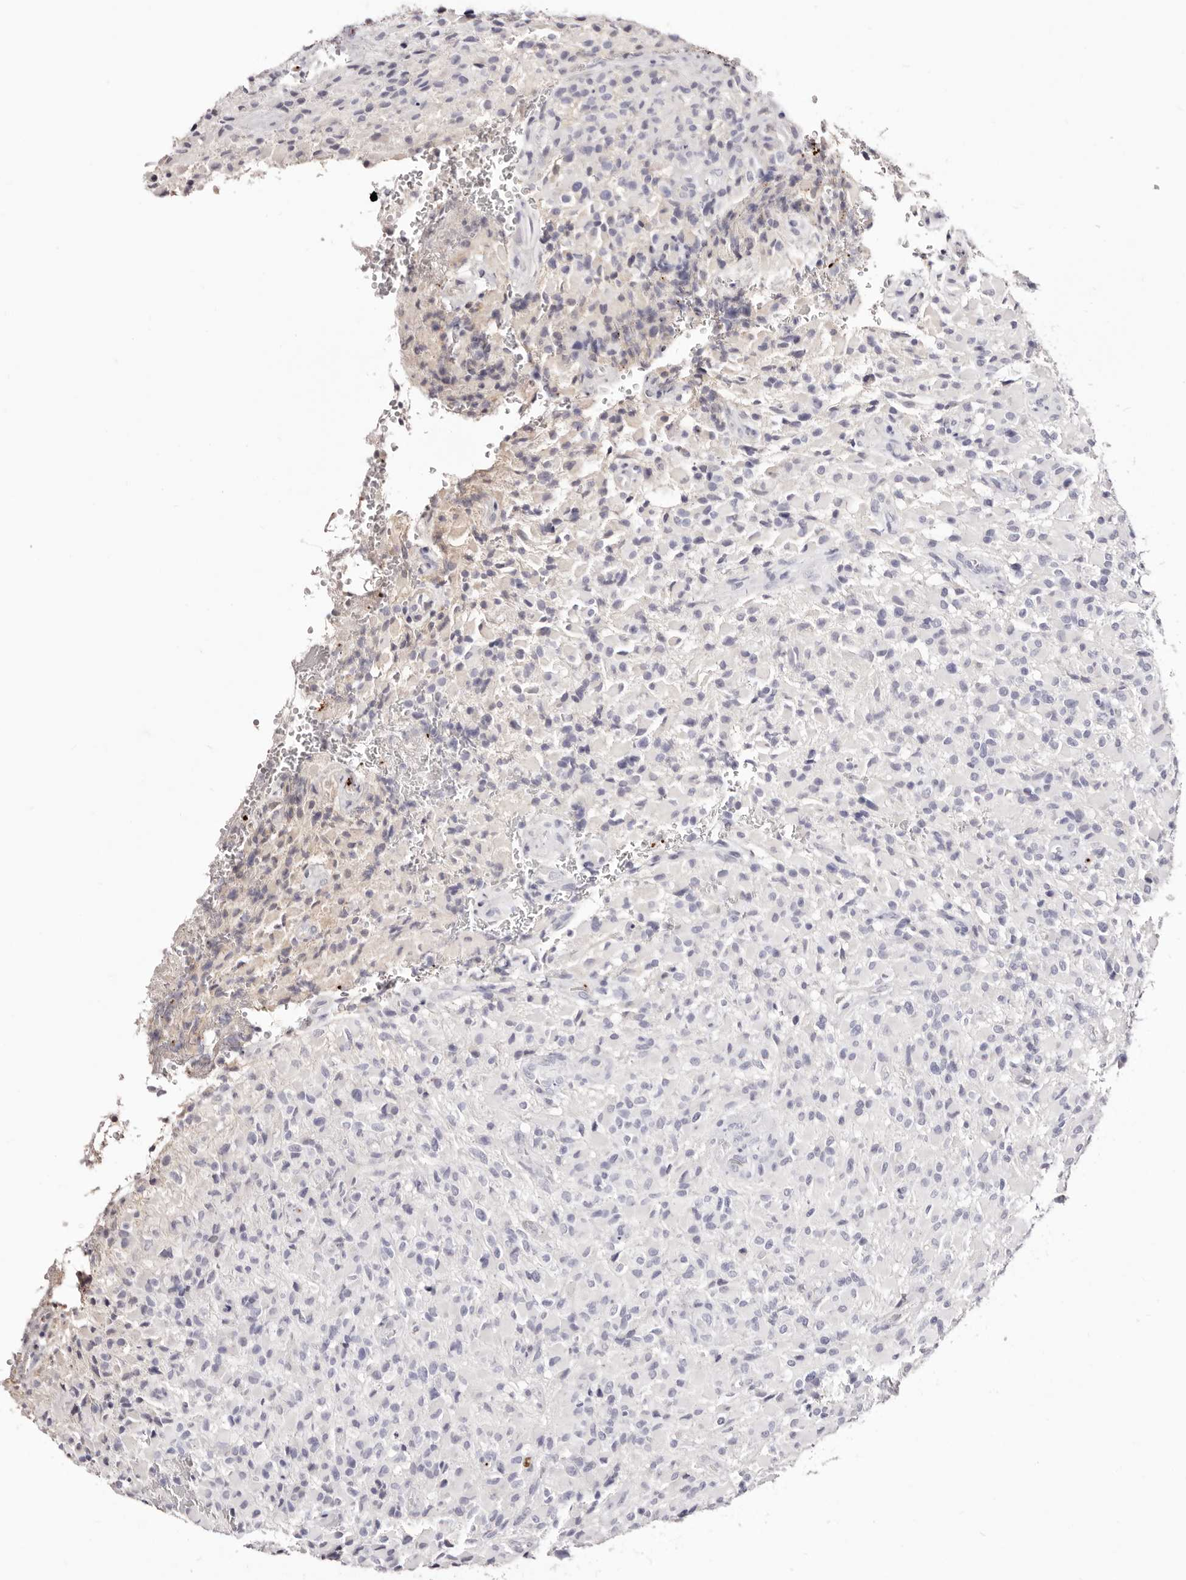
{"staining": {"intensity": "negative", "quantity": "none", "location": "none"}, "tissue": "glioma", "cell_type": "Tumor cells", "image_type": "cancer", "snomed": [{"axis": "morphology", "description": "Glioma, malignant, High grade"}, {"axis": "topography", "description": "Brain"}], "caption": "Immunohistochemical staining of glioma reveals no significant expression in tumor cells.", "gene": "PF4", "patient": {"sex": "male", "age": 71}}